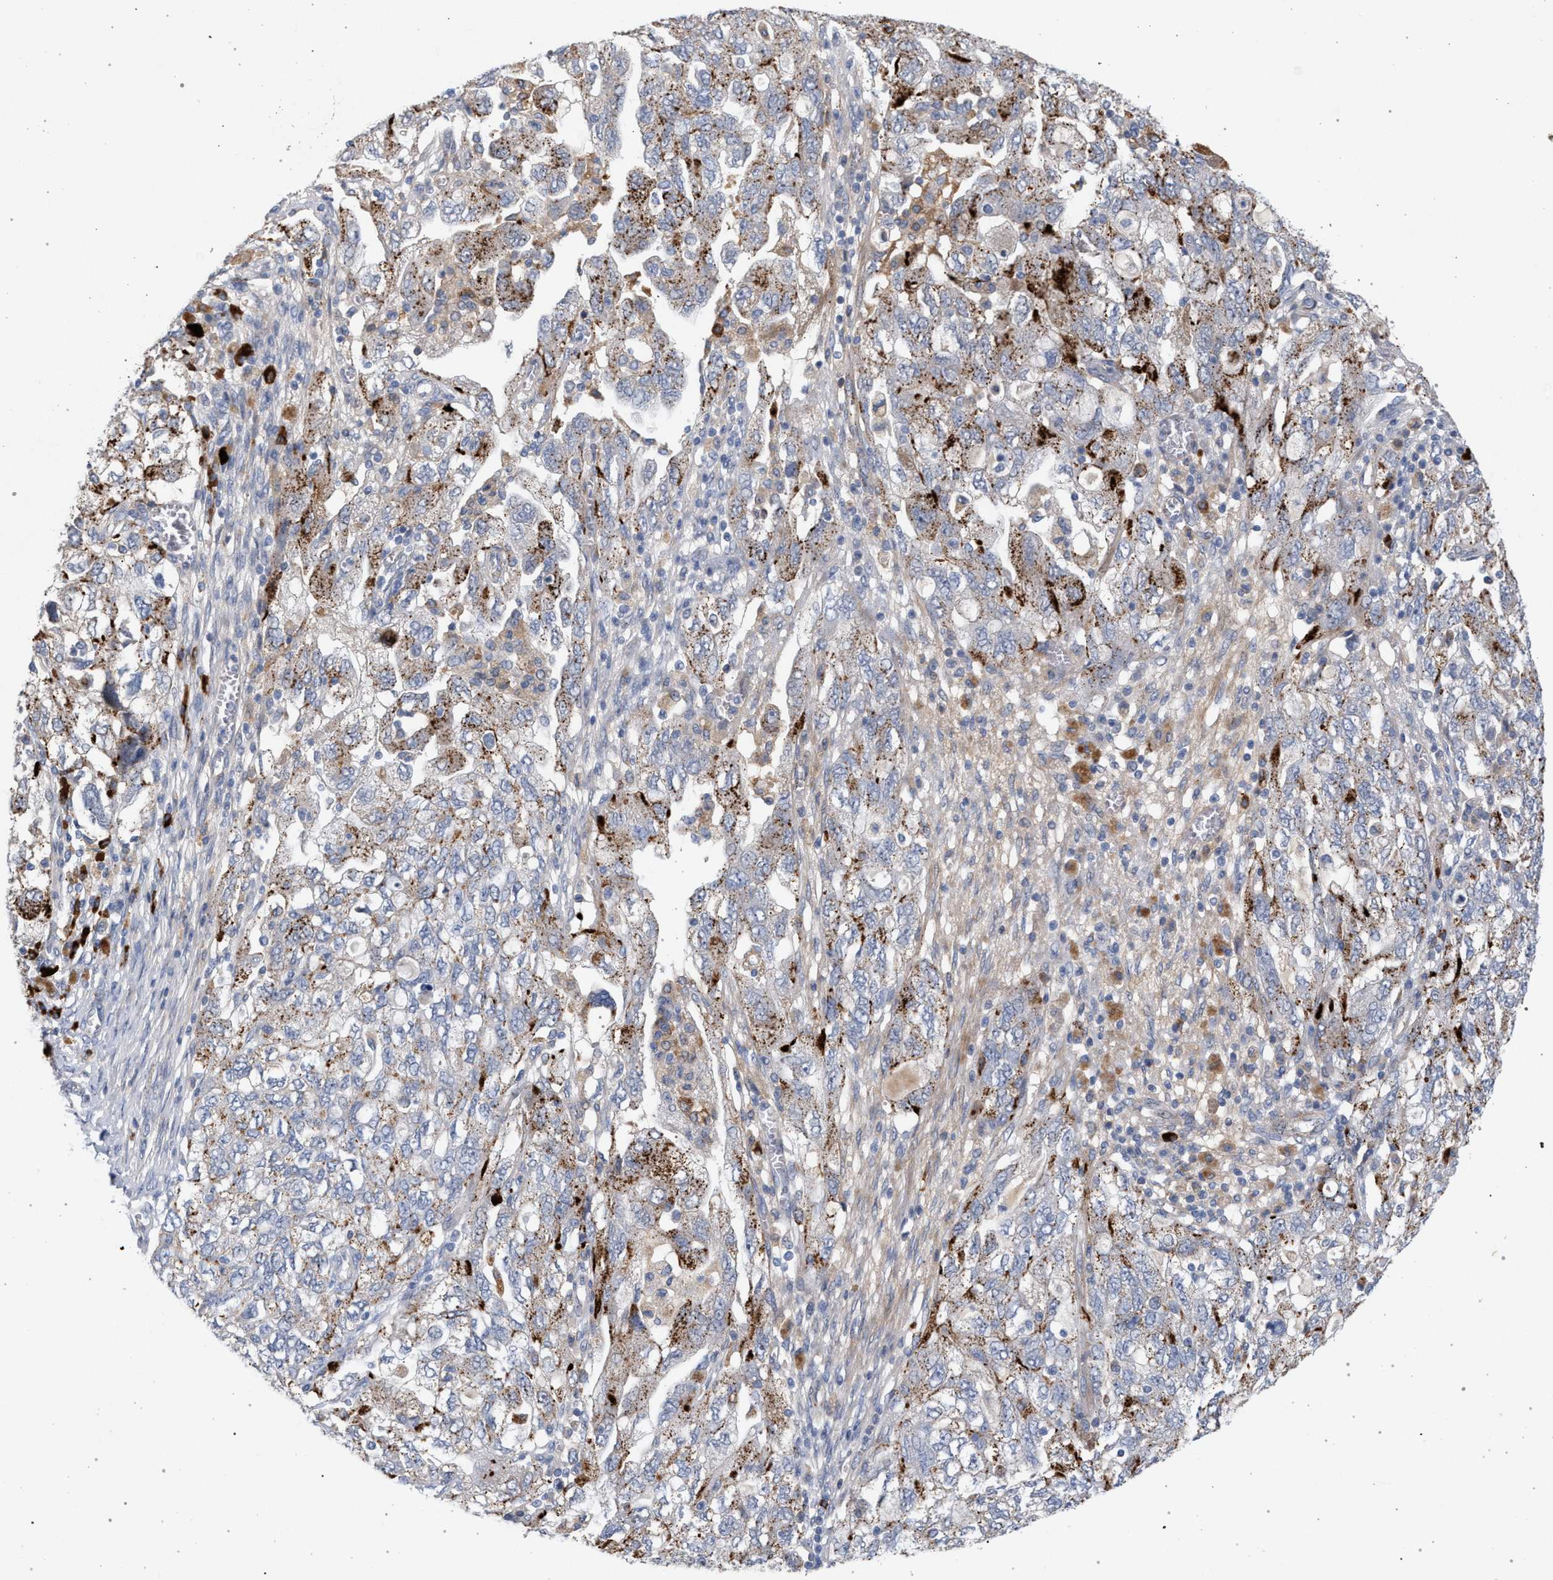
{"staining": {"intensity": "strong", "quantity": "25%-75%", "location": "cytoplasmic/membranous"}, "tissue": "ovarian cancer", "cell_type": "Tumor cells", "image_type": "cancer", "snomed": [{"axis": "morphology", "description": "Carcinoma, NOS"}, {"axis": "morphology", "description": "Cystadenocarcinoma, serous, NOS"}, {"axis": "topography", "description": "Ovary"}], "caption": "Immunohistochemical staining of human ovarian cancer (serous cystadenocarcinoma) reveals strong cytoplasmic/membranous protein staining in approximately 25%-75% of tumor cells.", "gene": "MAMDC2", "patient": {"sex": "female", "age": 69}}